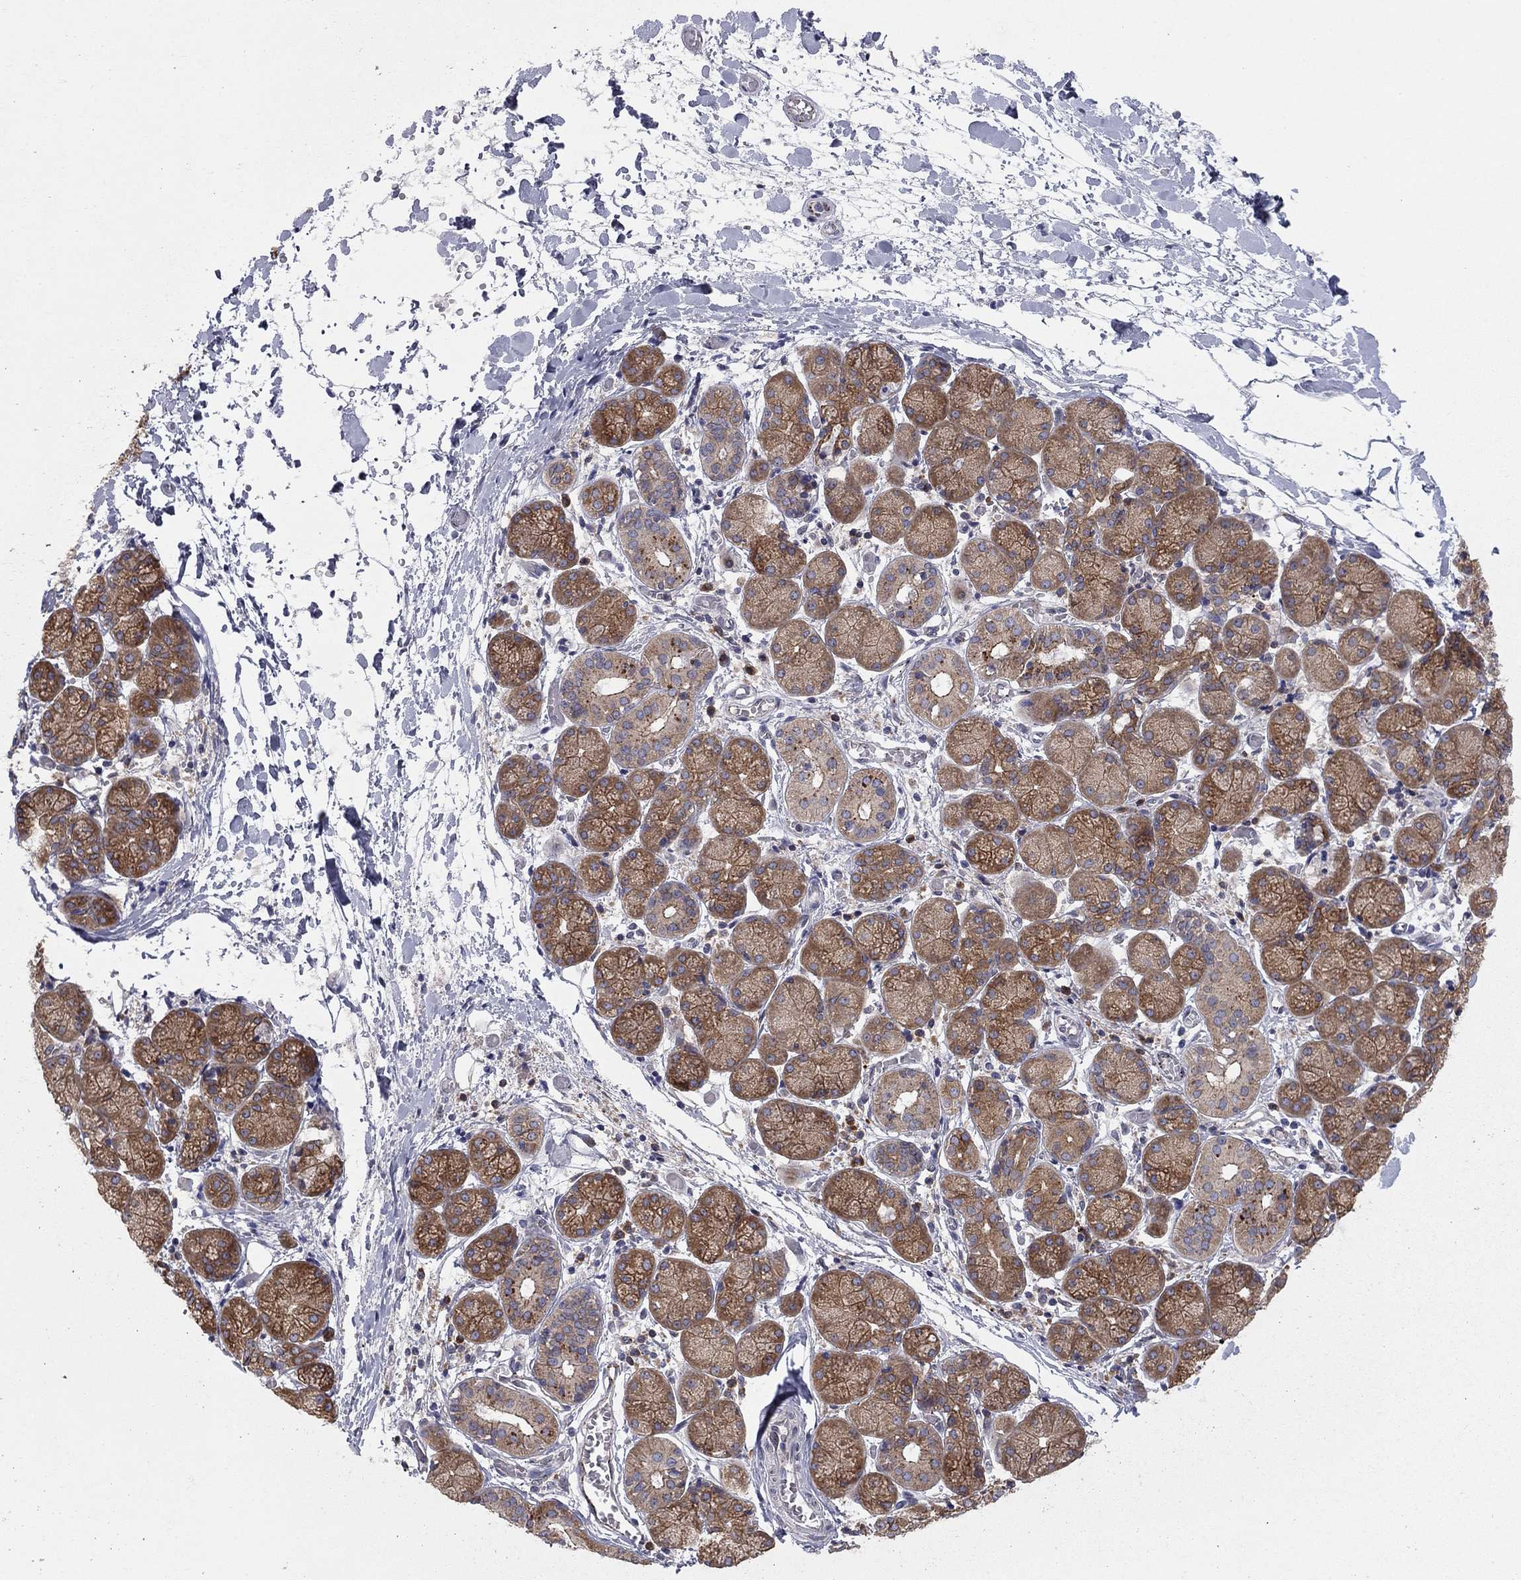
{"staining": {"intensity": "strong", "quantity": ">75%", "location": "cytoplasmic/membranous"}, "tissue": "salivary gland", "cell_type": "Glandular cells", "image_type": "normal", "snomed": [{"axis": "morphology", "description": "Normal tissue, NOS"}, {"axis": "topography", "description": "Salivary gland"}, {"axis": "topography", "description": "Peripheral nerve tissue"}], "caption": "Glandular cells reveal strong cytoplasmic/membranous staining in about >75% of cells in normal salivary gland.", "gene": "YIF1A", "patient": {"sex": "female", "age": 24}}